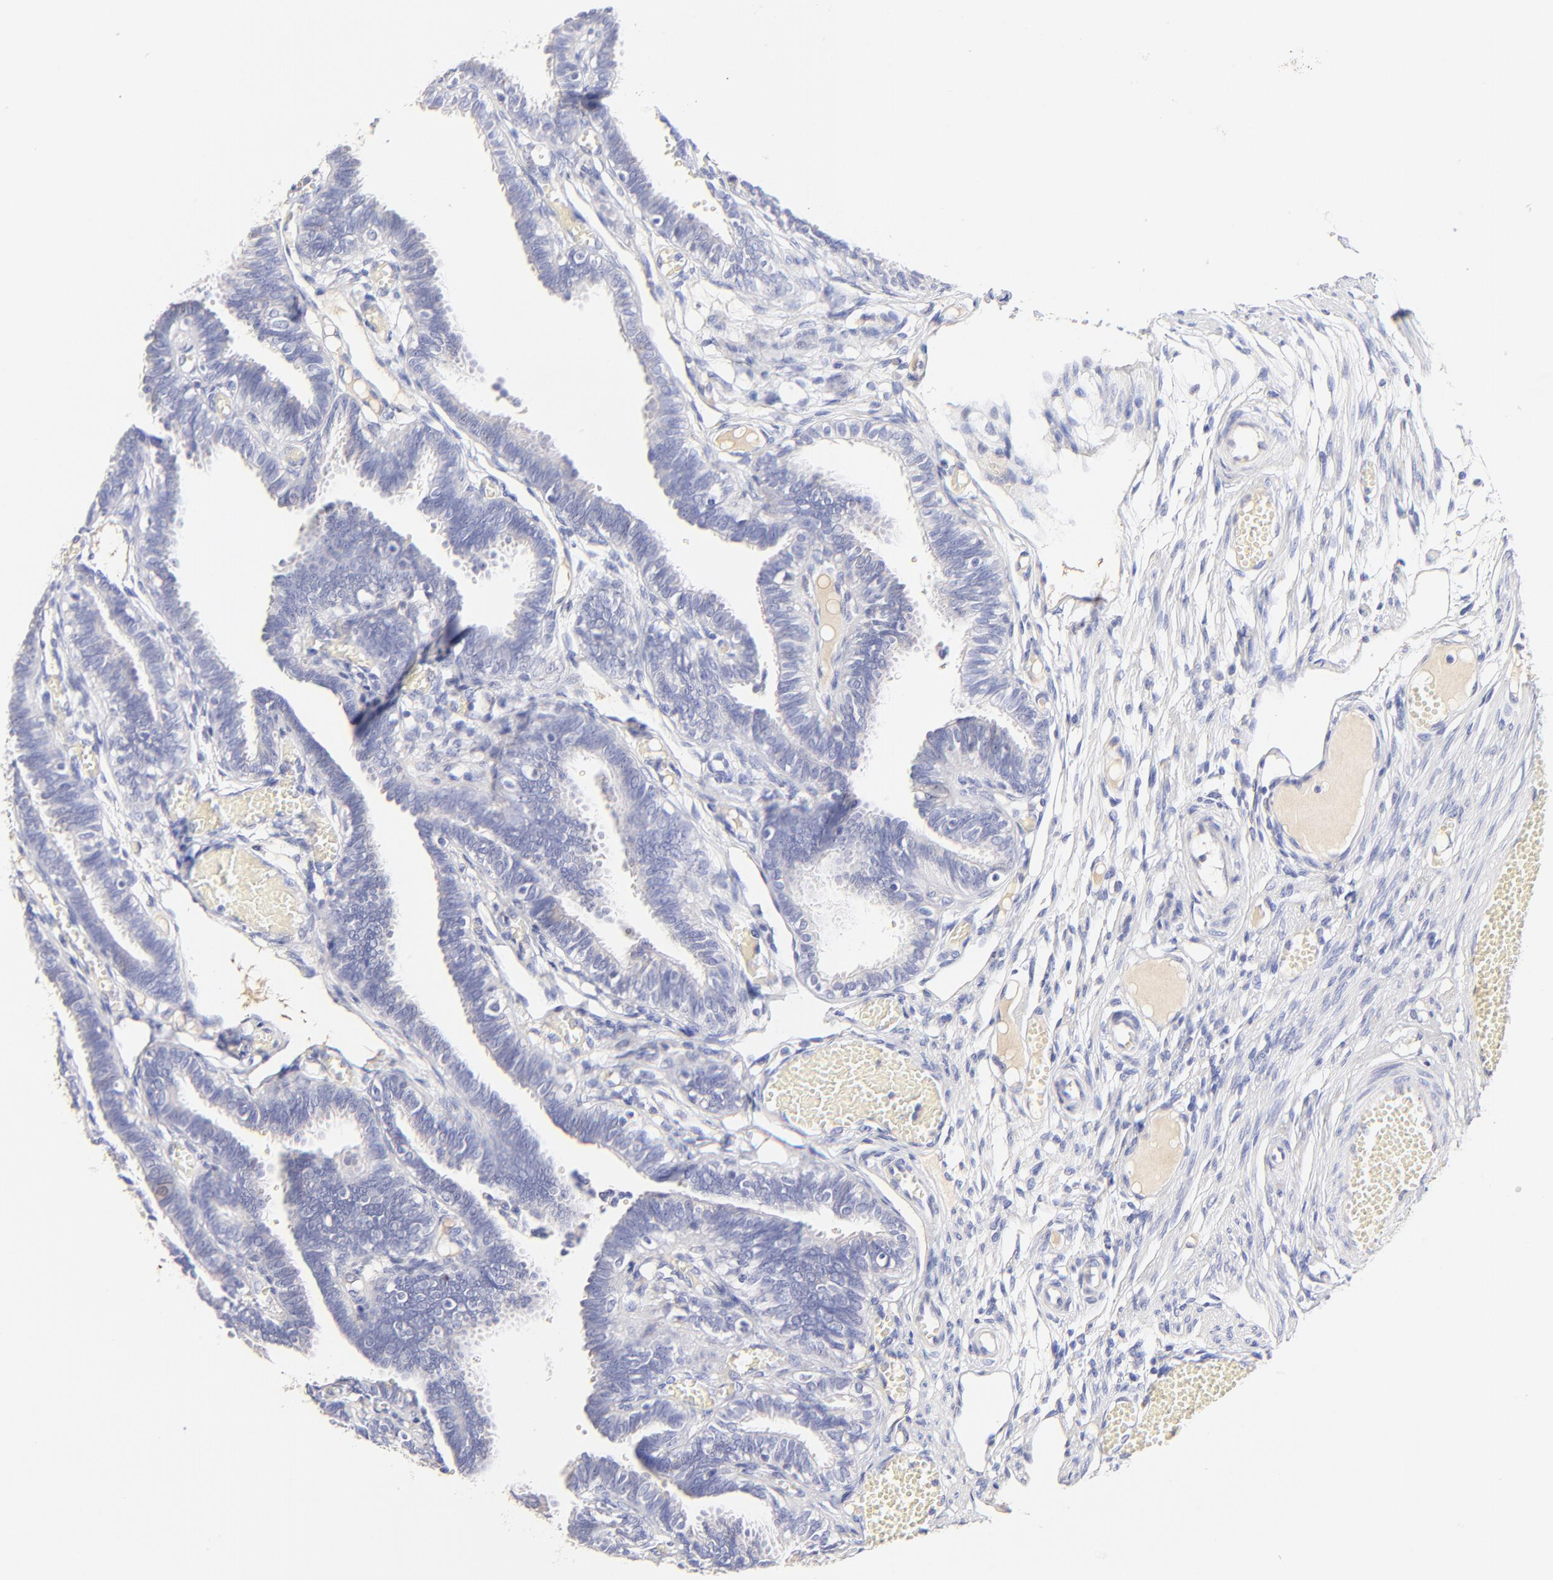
{"staining": {"intensity": "negative", "quantity": "none", "location": "none"}, "tissue": "fallopian tube", "cell_type": "Glandular cells", "image_type": "normal", "snomed": [{"axis": "morphology", "description": "Normal tissue, NOS"}, {"axis": "topography", "description": "Fallopian tube"}], "caption": "This image is of normal fallopian tube stained with immunohistochemistry (IHC) to label a protein in brown with the nuclei are counter-stained blue. There is no staining in glandular cells.", "gene": "ASB9", "patient": {"sex": "female", "age": 29}}